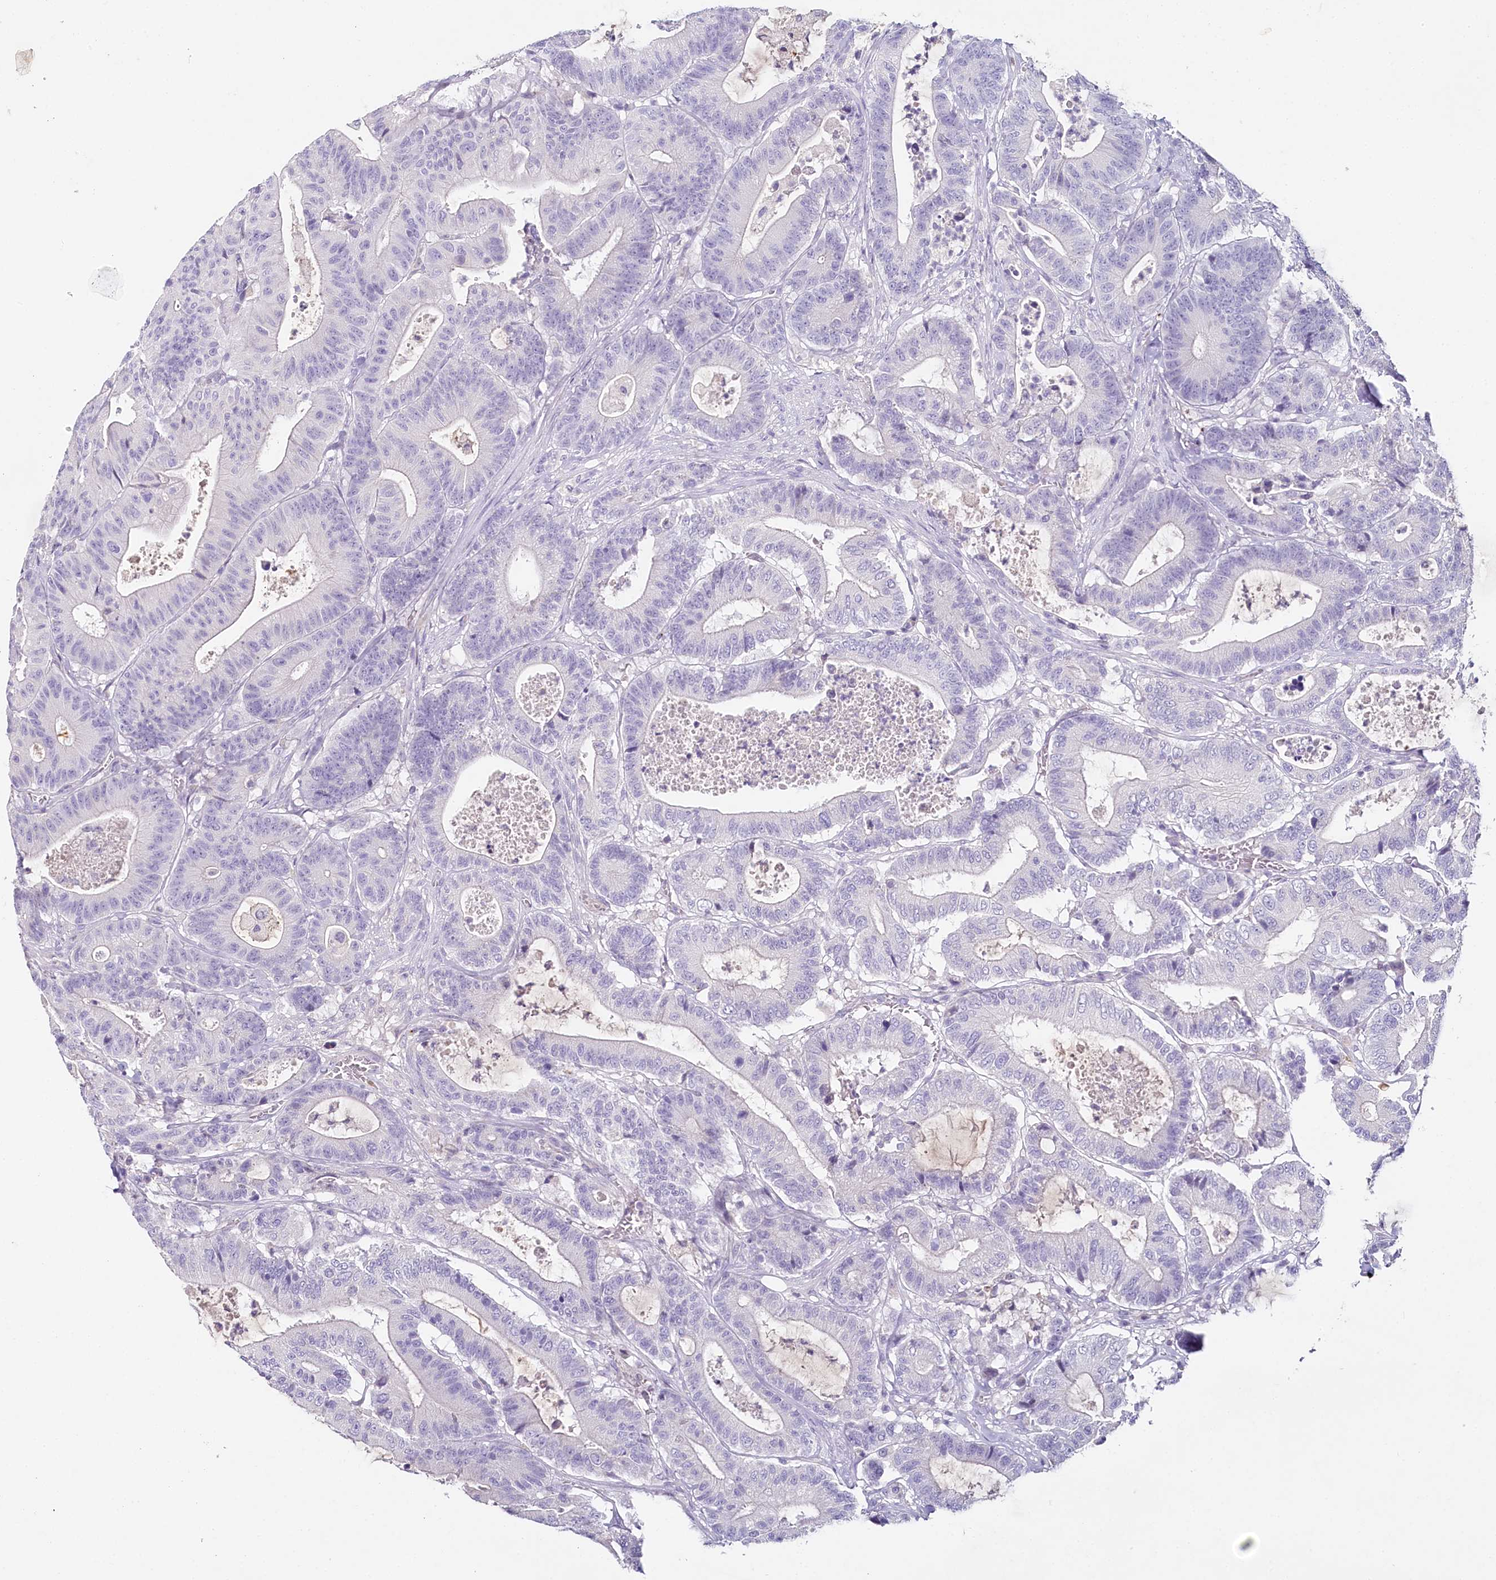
{"staining": {"intensity": "negative", "quantity": "none", "location": "none"}, "tissue": "colorectal cancer", "cell_type": "Tumor cells", "image_type": "cancer", "snomed": [{"axis": "morphology", "description": "Adenocarcinoma, NOS"}, {"axis": "topography", "description": "Colon"}], "caption": "IHC micrograph of neoplastic tissue: colorectal adenocarcinoma stained with DAB reveals no significant protein staining in tumor cells.", "gene": "HPD", "patient": {"sex": "female", "age": 84}}